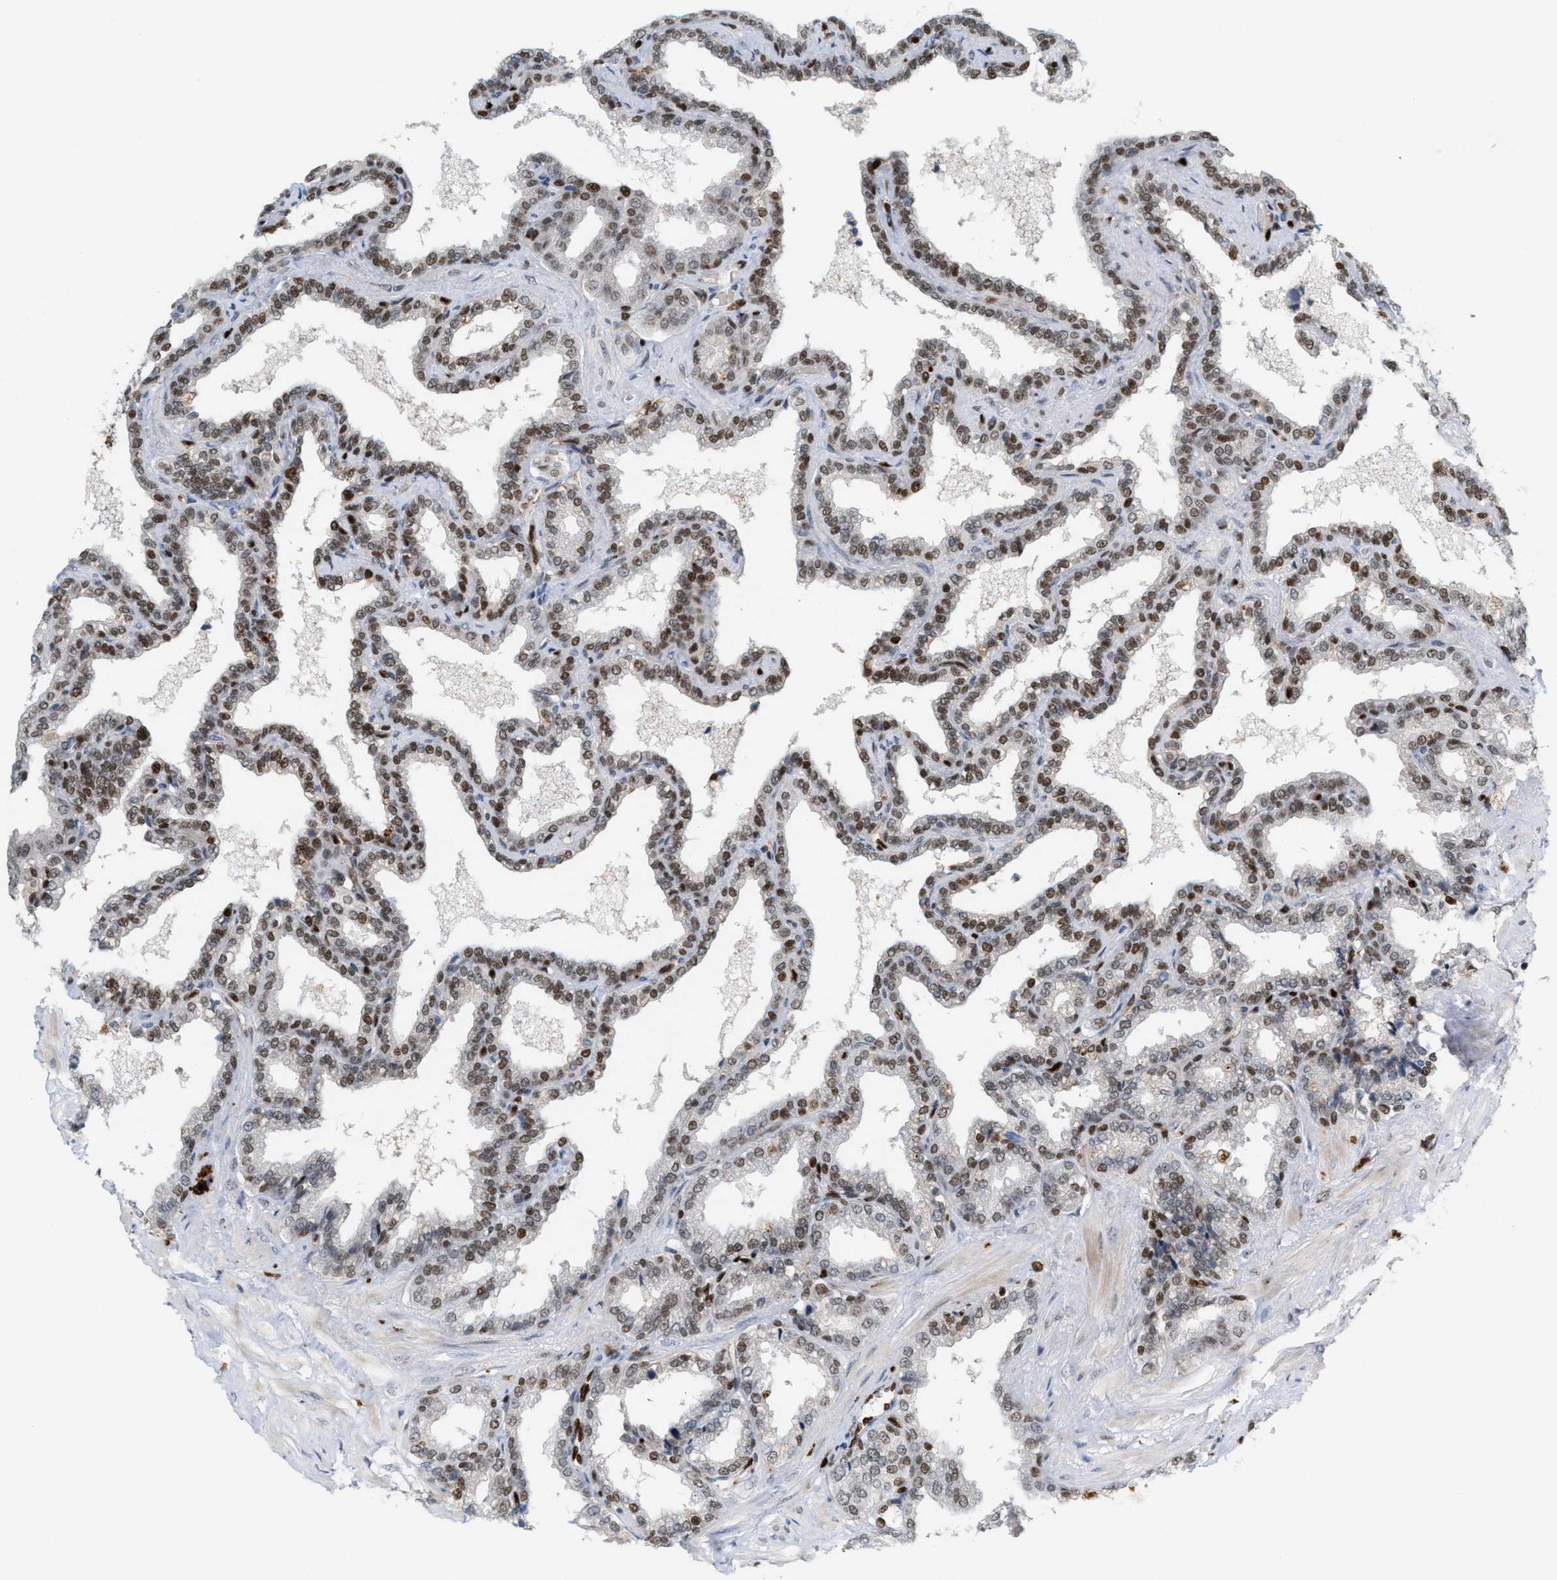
{"staining": {"intensity": "moderate", "quantity": ">75%", "location": "nuclear"}, "tissue": "seminal vesicle", "cell_type": "Glandular cells", "image_type": "normal", "snomed": [{"axis": "morphology", "description": "Normal tissue, NOS"}, {"axis": "topography", "description": "Seminal veicle"}], "caption": "Immunohistochemical staining of normal human seminal vesicle shows >75% levels of moderate nuclear protein staining in about >75% of glandular cells. (DAB (3,3'-diaminobenzidine) IHC with brightfield microscopy, high magnification).", "gene": "C17orf49", "patient": {"sex": "male", "age": 46}}